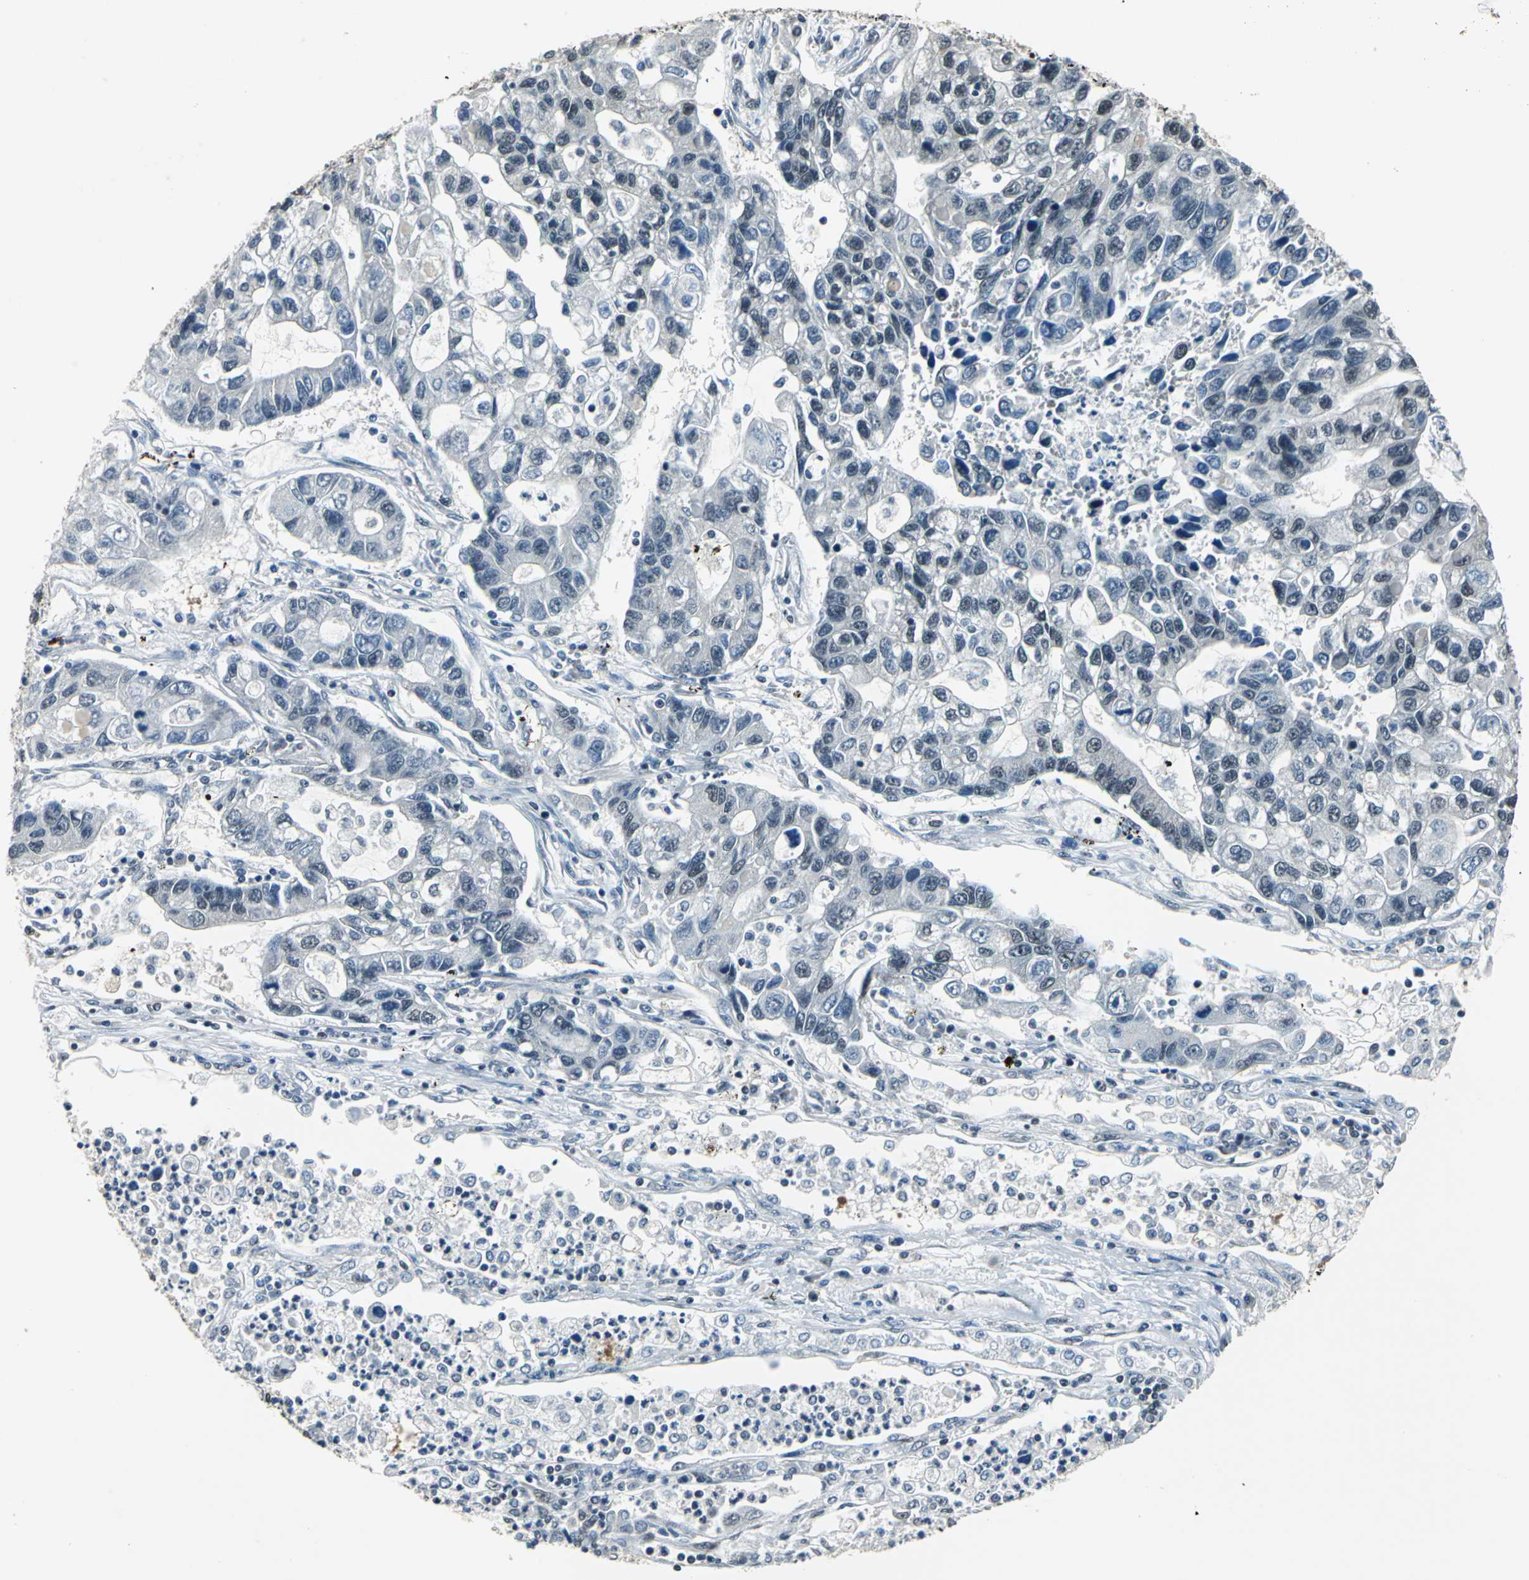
{"staining": {"intensity": "moderate", "quantity": "<25%", "location": "nuclear"}, "tissue": "lung cancer", "cell_type": "Tumor cells", "image_type": "cancer", "snomed": [{"axis": "morphology", "description": "Adenocarcinoma, NOS"}, {"axis": "topography", "description": "Lung"}], "caption": "About <25% of tumor cells in lung cancer show moderate nuclear protein expression as visualized by brown immunohistochemical staining.", "gene": "RBM14", "patient": {"sex": "female", "age": 51}}